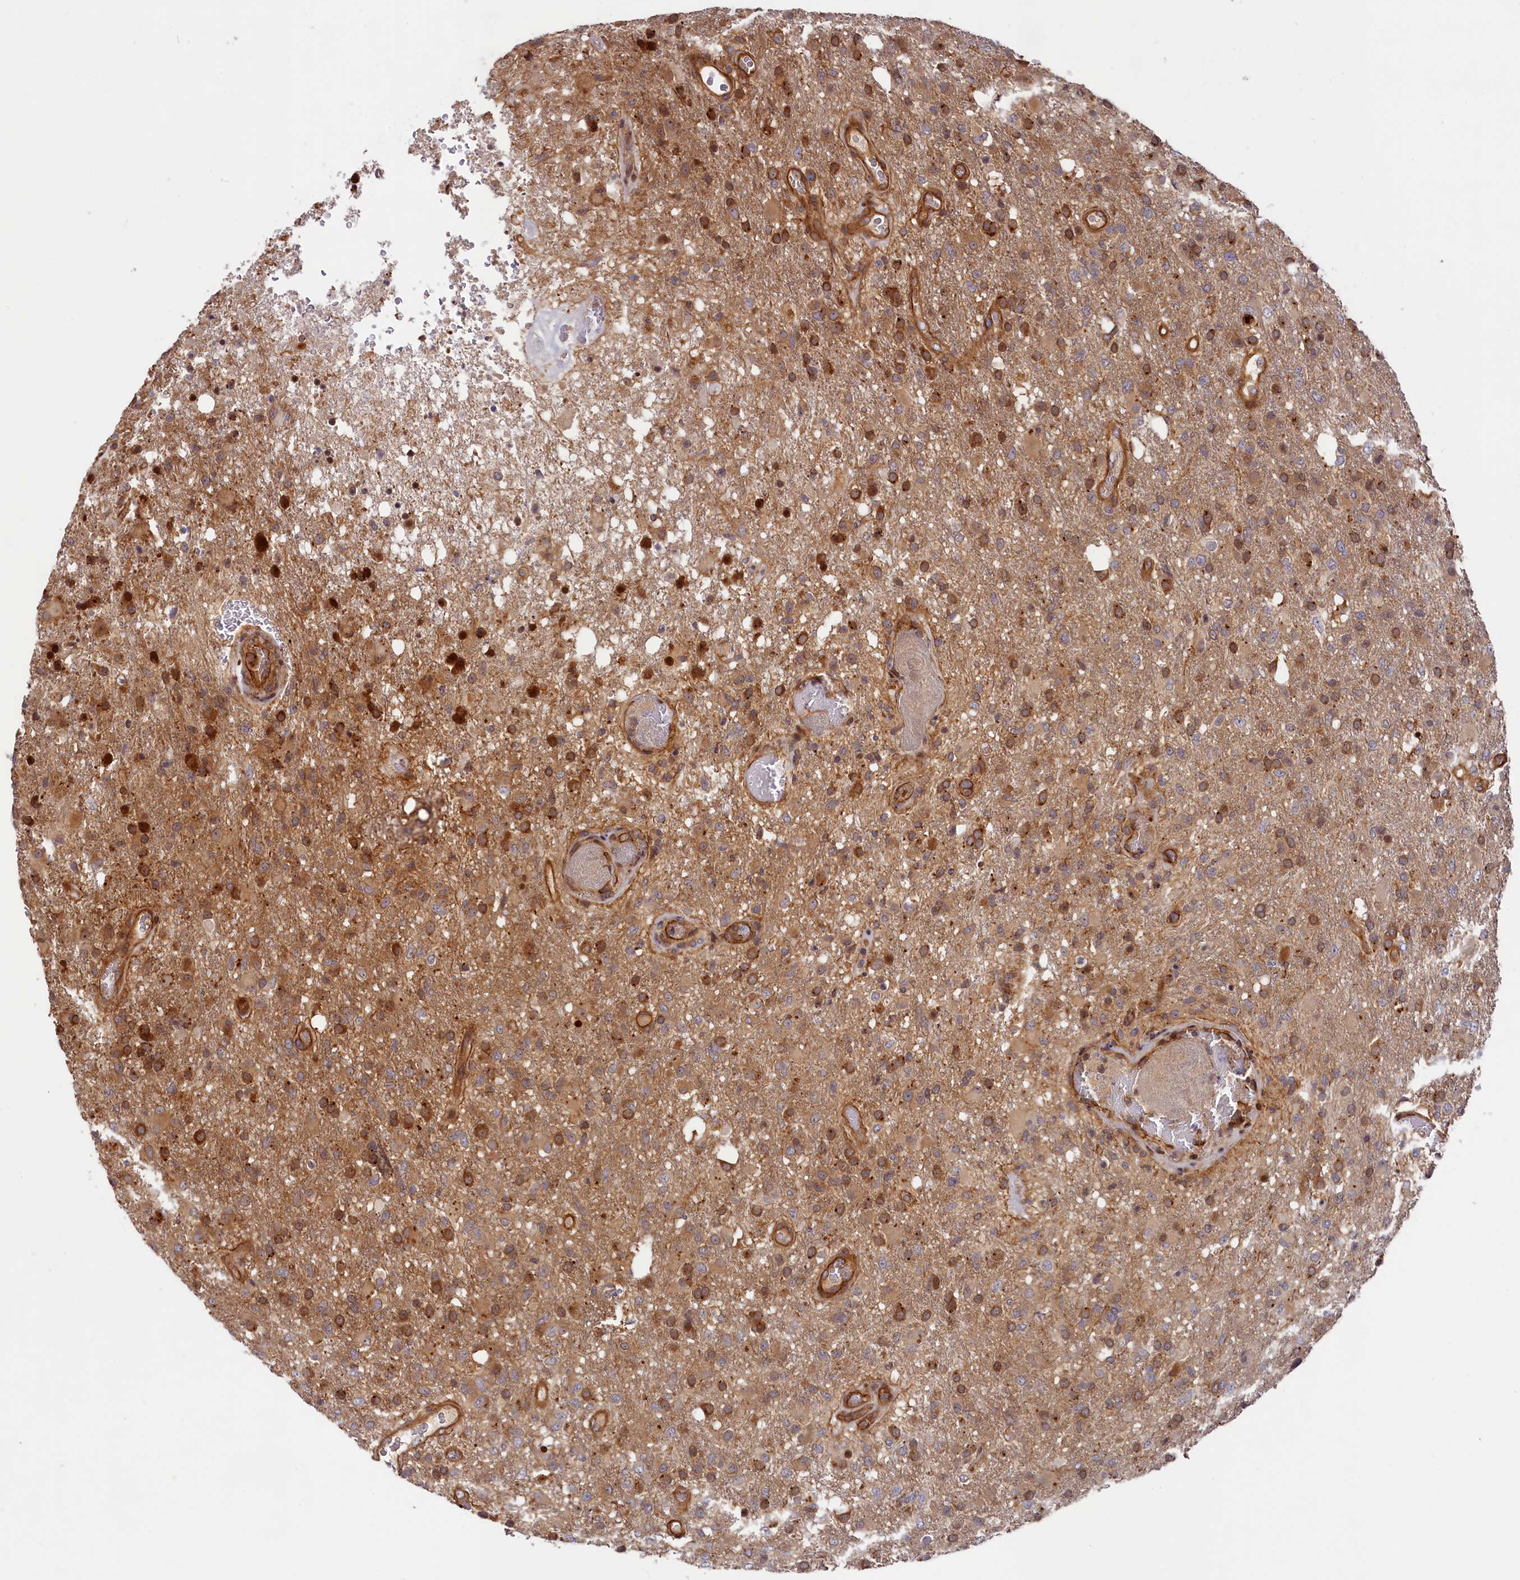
{"staining": {"intensity": "moderate", "quantity": "25%-75%", "location": "cytoplasmic/membranous"}, "tissue": "glioma", "cell_type": "Tumor cells", "image_type": "cancer", "snomed": [{"axis": "morphology", "description": "Glioma, malignant, High grade"}, {"axis": "topography", "description": "Brain"}], "caption": "Protein expression analysis of malignant glioma (high-grade) shows moderate cytoplasmic/membranous staining in approximately 25%-75% of tumor cells.", "gene": "CEP44", "patient": {"sex": "female", "age": 74}}